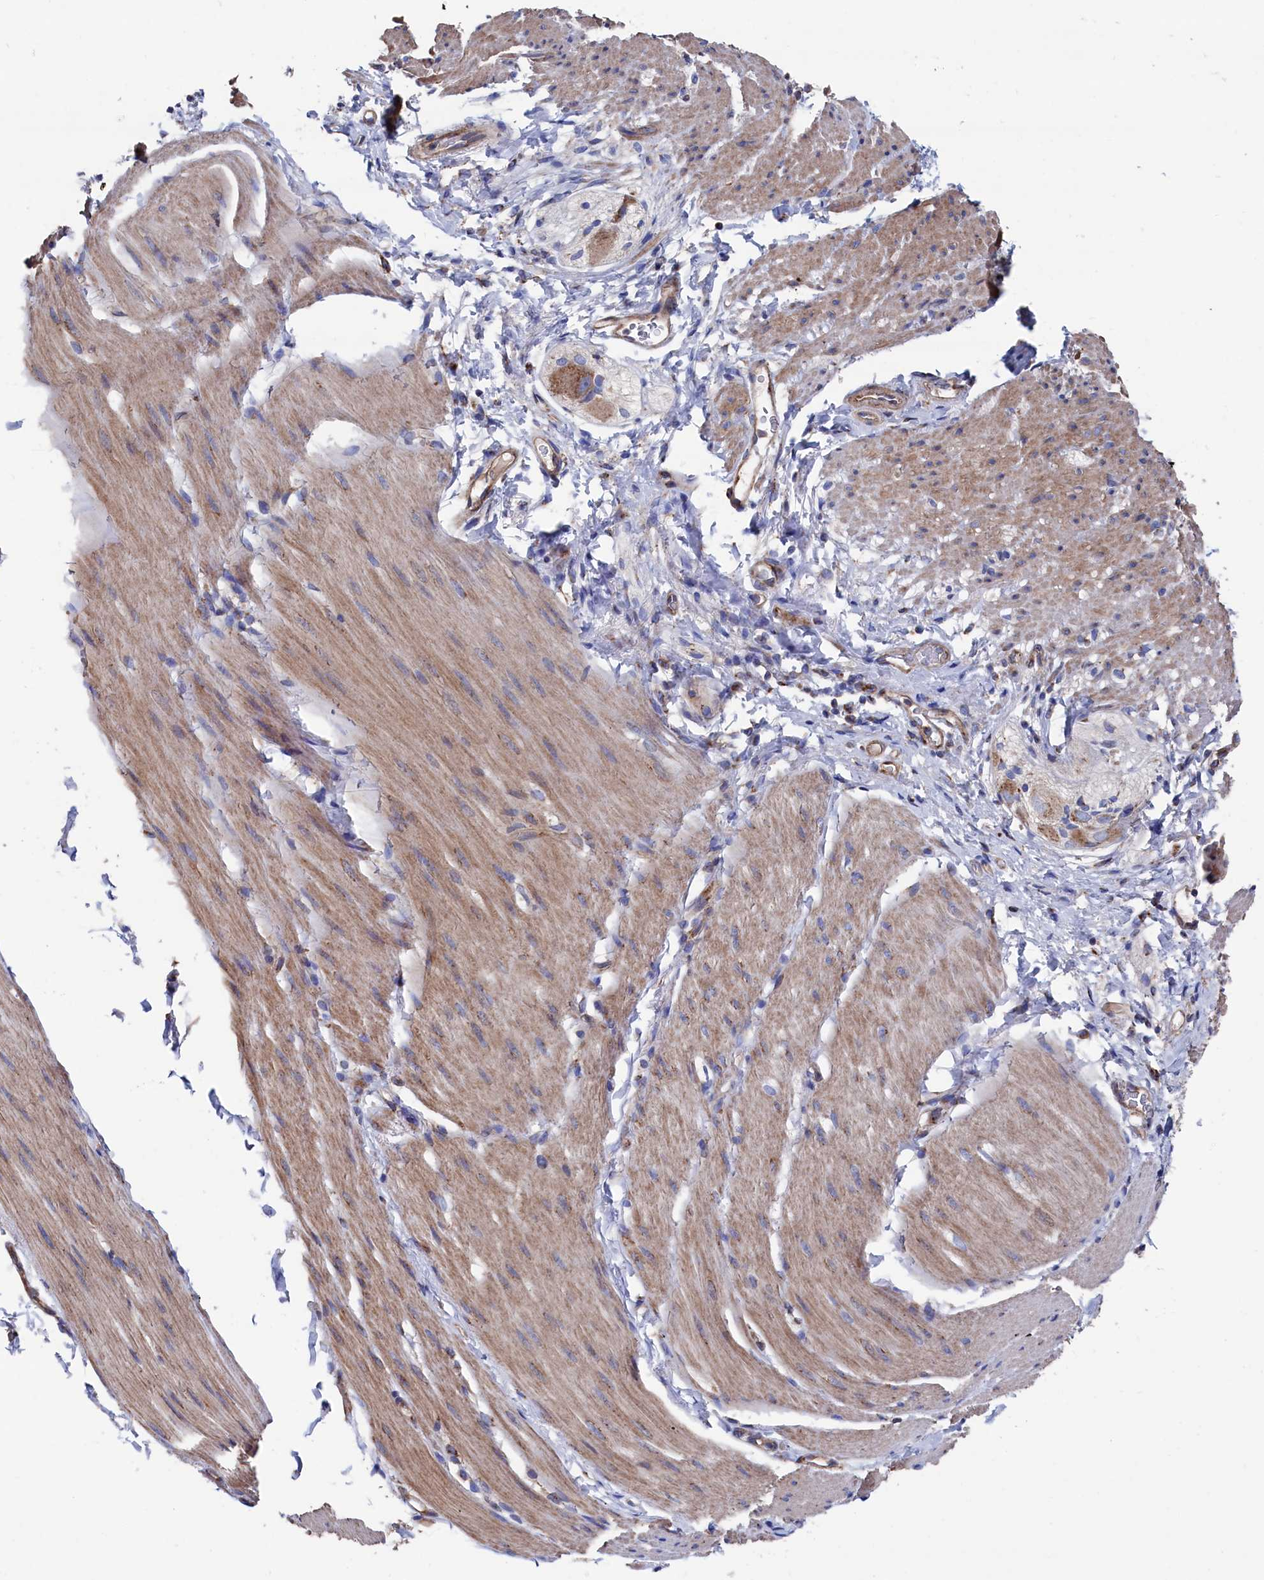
{"staining": {"intensity": "moderate", "quantity": "25%-75%", "location": "cytoplasmic/membranous"}, "tissue": "smooth muscle", "cell_type": "Smooth muscle cells", "image_type": "normal", "snomed": [{"axis": "morphology", "description": "Normal tissue, NOS"}, {"axis": "topography", "description": "Smooth muscle"}, {"axis": "topography", "description": "Small intestine"}], "caption": "Immunohistochemistry (IHC) of unremarkable smooth muscle exhibits medium levels of moderate cytoplasmic/membranous staining in about 25%-75% of smooth muscle cells. Immunohistochemistry stains the protein of interest in brown and the nuclei are stained blue.", "gene": "PRRC1", "patient": {"sex": "female", "age": 84}}